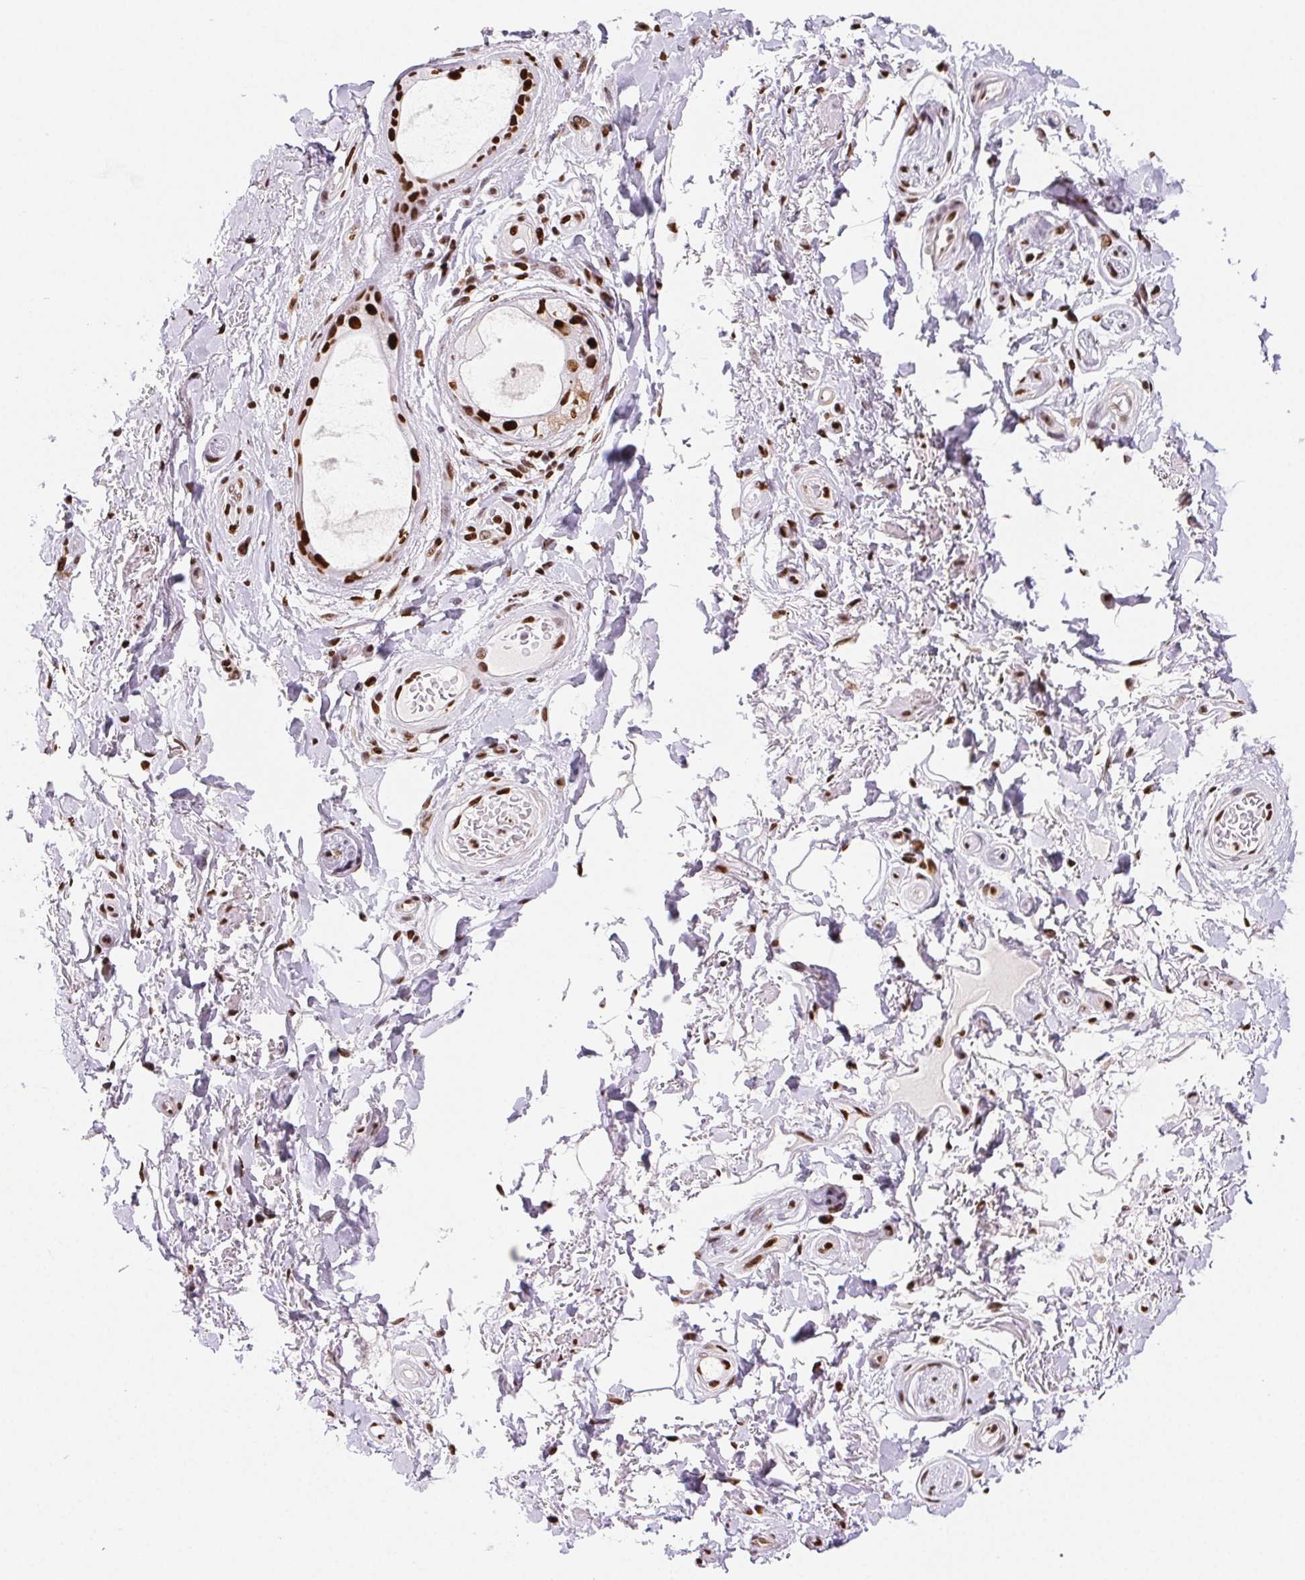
{"staining": {"intensity": "moderate", "quantity": "<25%", "location": "nuclear"}, "tissue": "adipose tissue", "cell_type": "Adipocytes", "image_type": "normal", "snomed": [{"axis": "morphology", "description": "Normal tissue, NOS"}, {"axis": "topography", "description": "Peripheral nerve tissue"}], "caption": "IHC histopathology image of normal adipose tissue stained for a protein (brown), which reveals low levels of moderate nuclear expression in approximately <25% of adipocytes.", "gene": "SETSIP", "patient": {"sex": "male", "age": 51}}